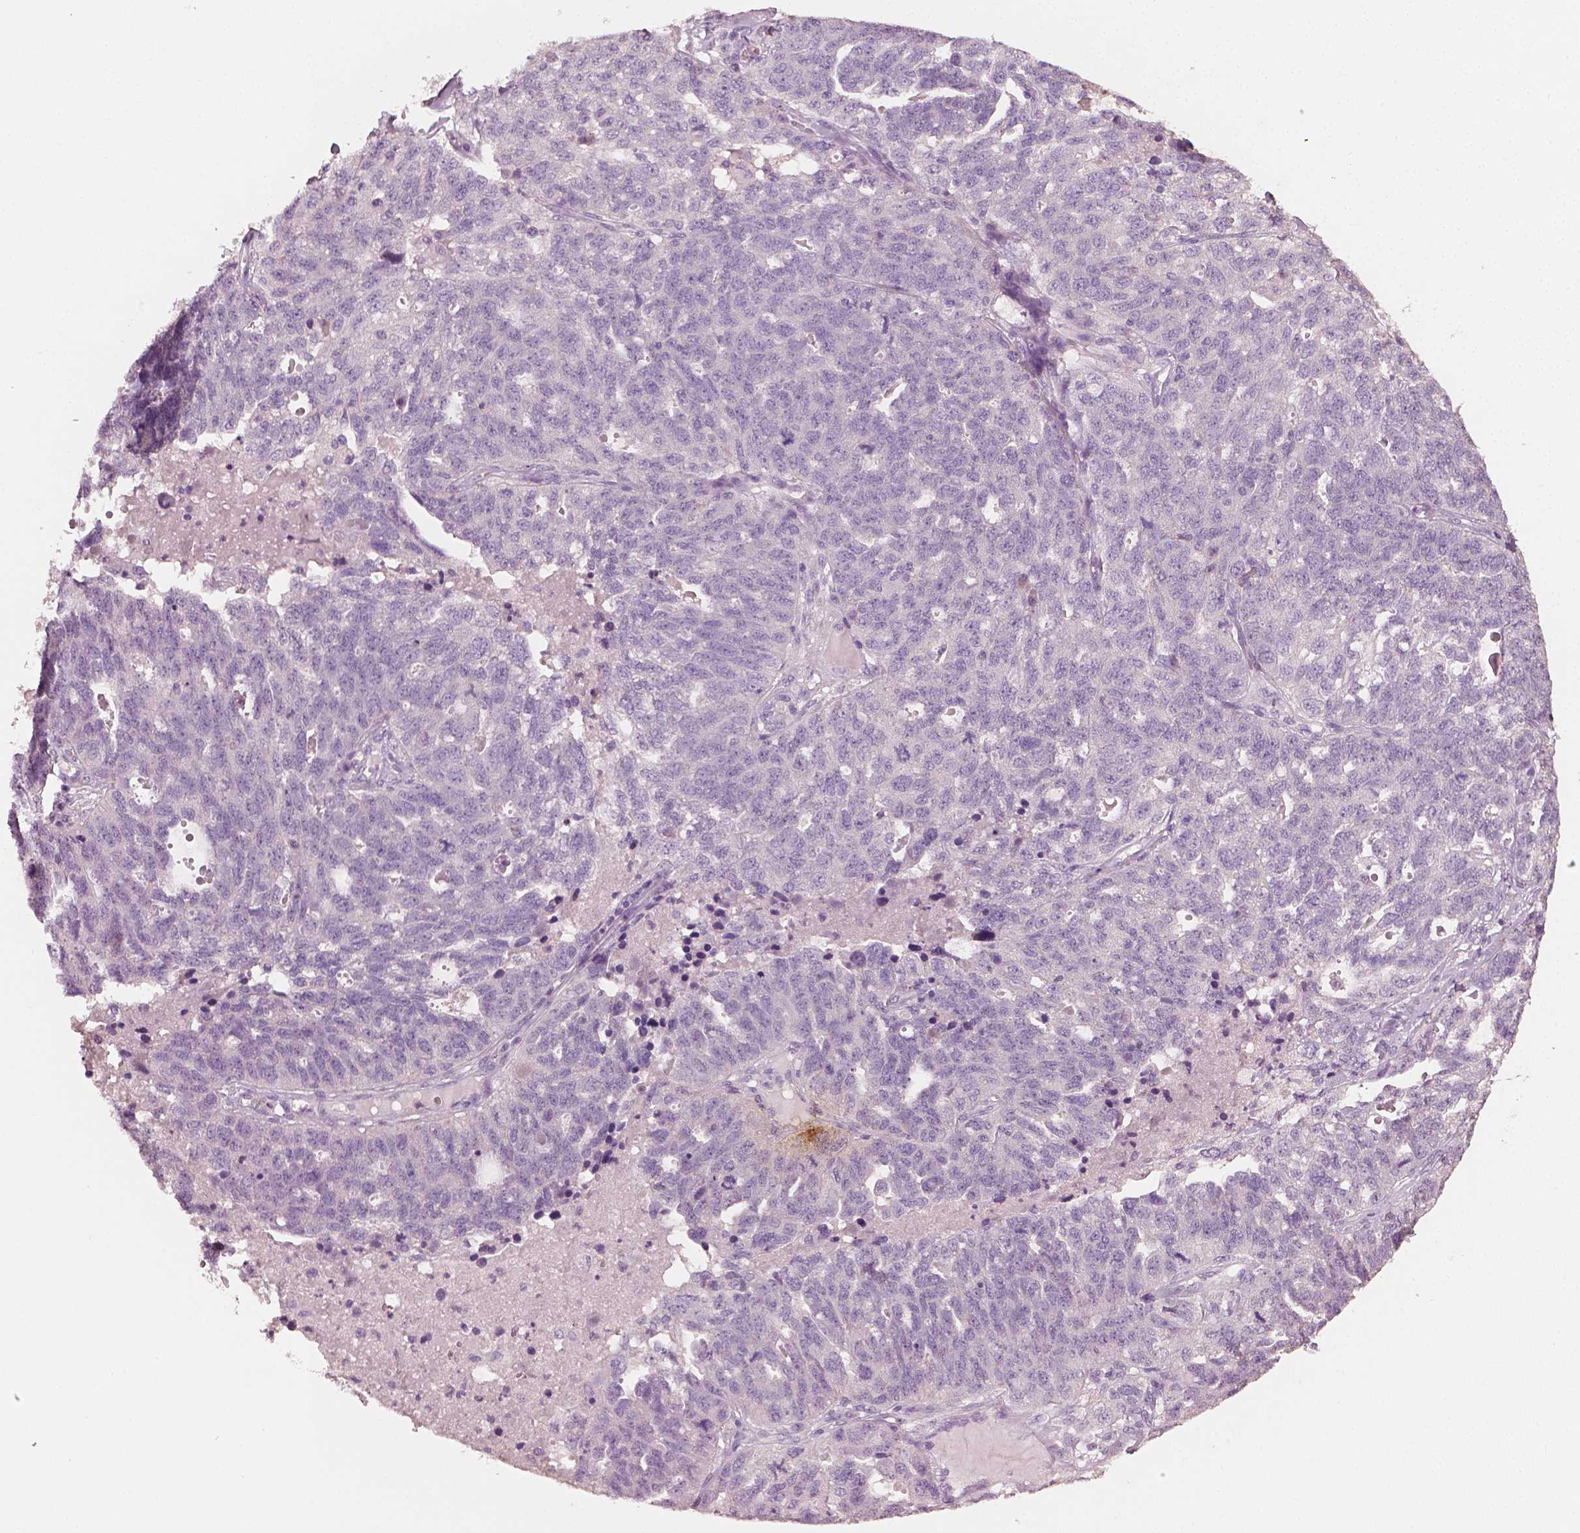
{"staining": {"intensity": "negative", "quantity": "none", "location": "none"}, "tissue": "ovarian cancer", "cell_type": "Tumor cells", "image_type": "cancer", "snomed": [{"axis": "morphology", "description": "Cystadenocarcinoma, serous, NOS"}, {"axis": "topography", "description": "Ovary"}], "caption": "The histopathology image displays no significant expression in tumor cells of ovarian serous cystadenocarcinoma. Brightfield microscopy of immunohistochemistry (IHC) stained with DAB (3,3'-diaminobenzidine) (brown) and hematoxylin (blue), captured at high magnification.", "gene": "PLA2R1", "patient": {"sex": "female", "age": 71}}